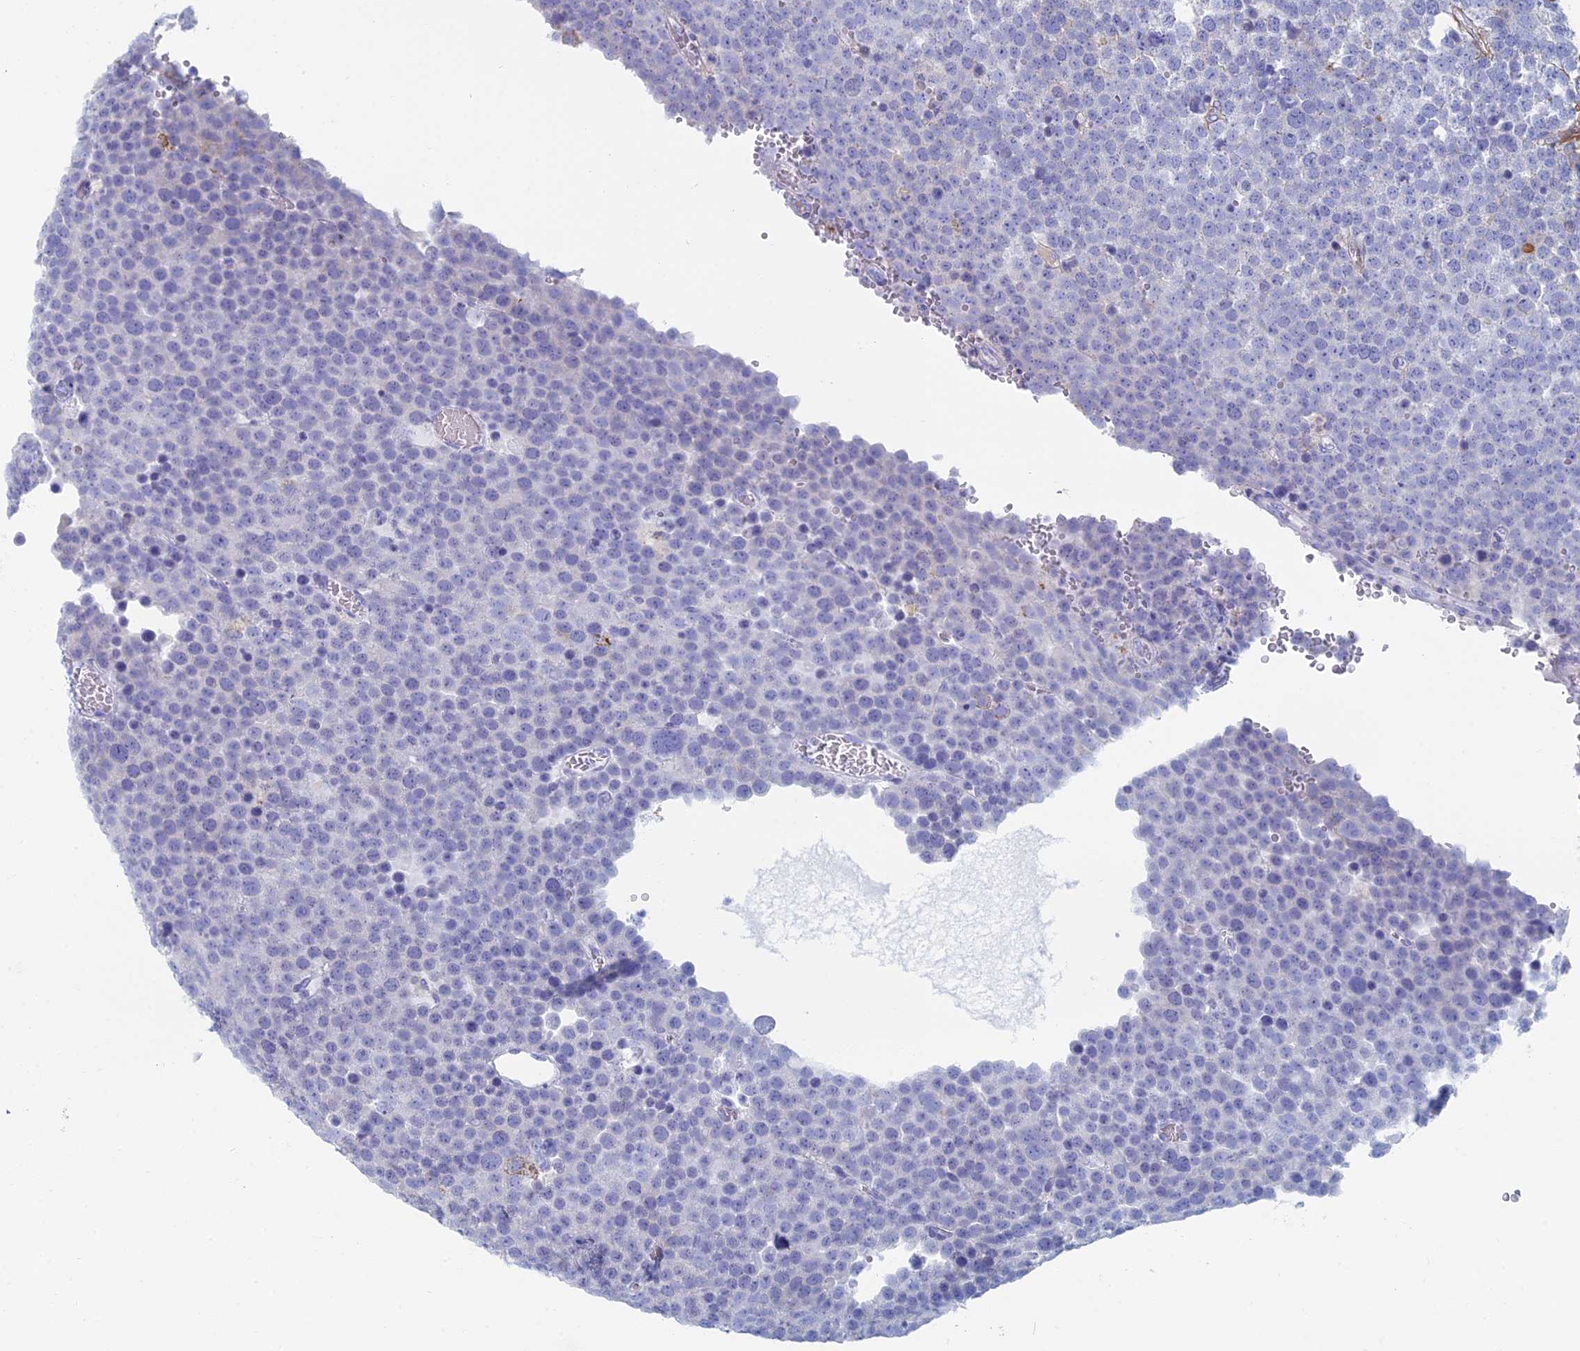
{"staining": {"intensity": "negative", "quantity": "none", "location": "none"}, "tissue": "testis cancer", "cell_type": "Tumor cells", "image_type": "cancer", "snomed": [{"axis": "morphology", "description": "Seminoma, NOS"}, {"axis": "topography", "description": "Testis"}], "caption": "An immunohistochemistry (IHC) photomicrograph of testis cancer is shown. There is no staining in tumor cells of testis cancer.", "gene": "ALMS1", "patient": {"sex": "male", "age": 71}}